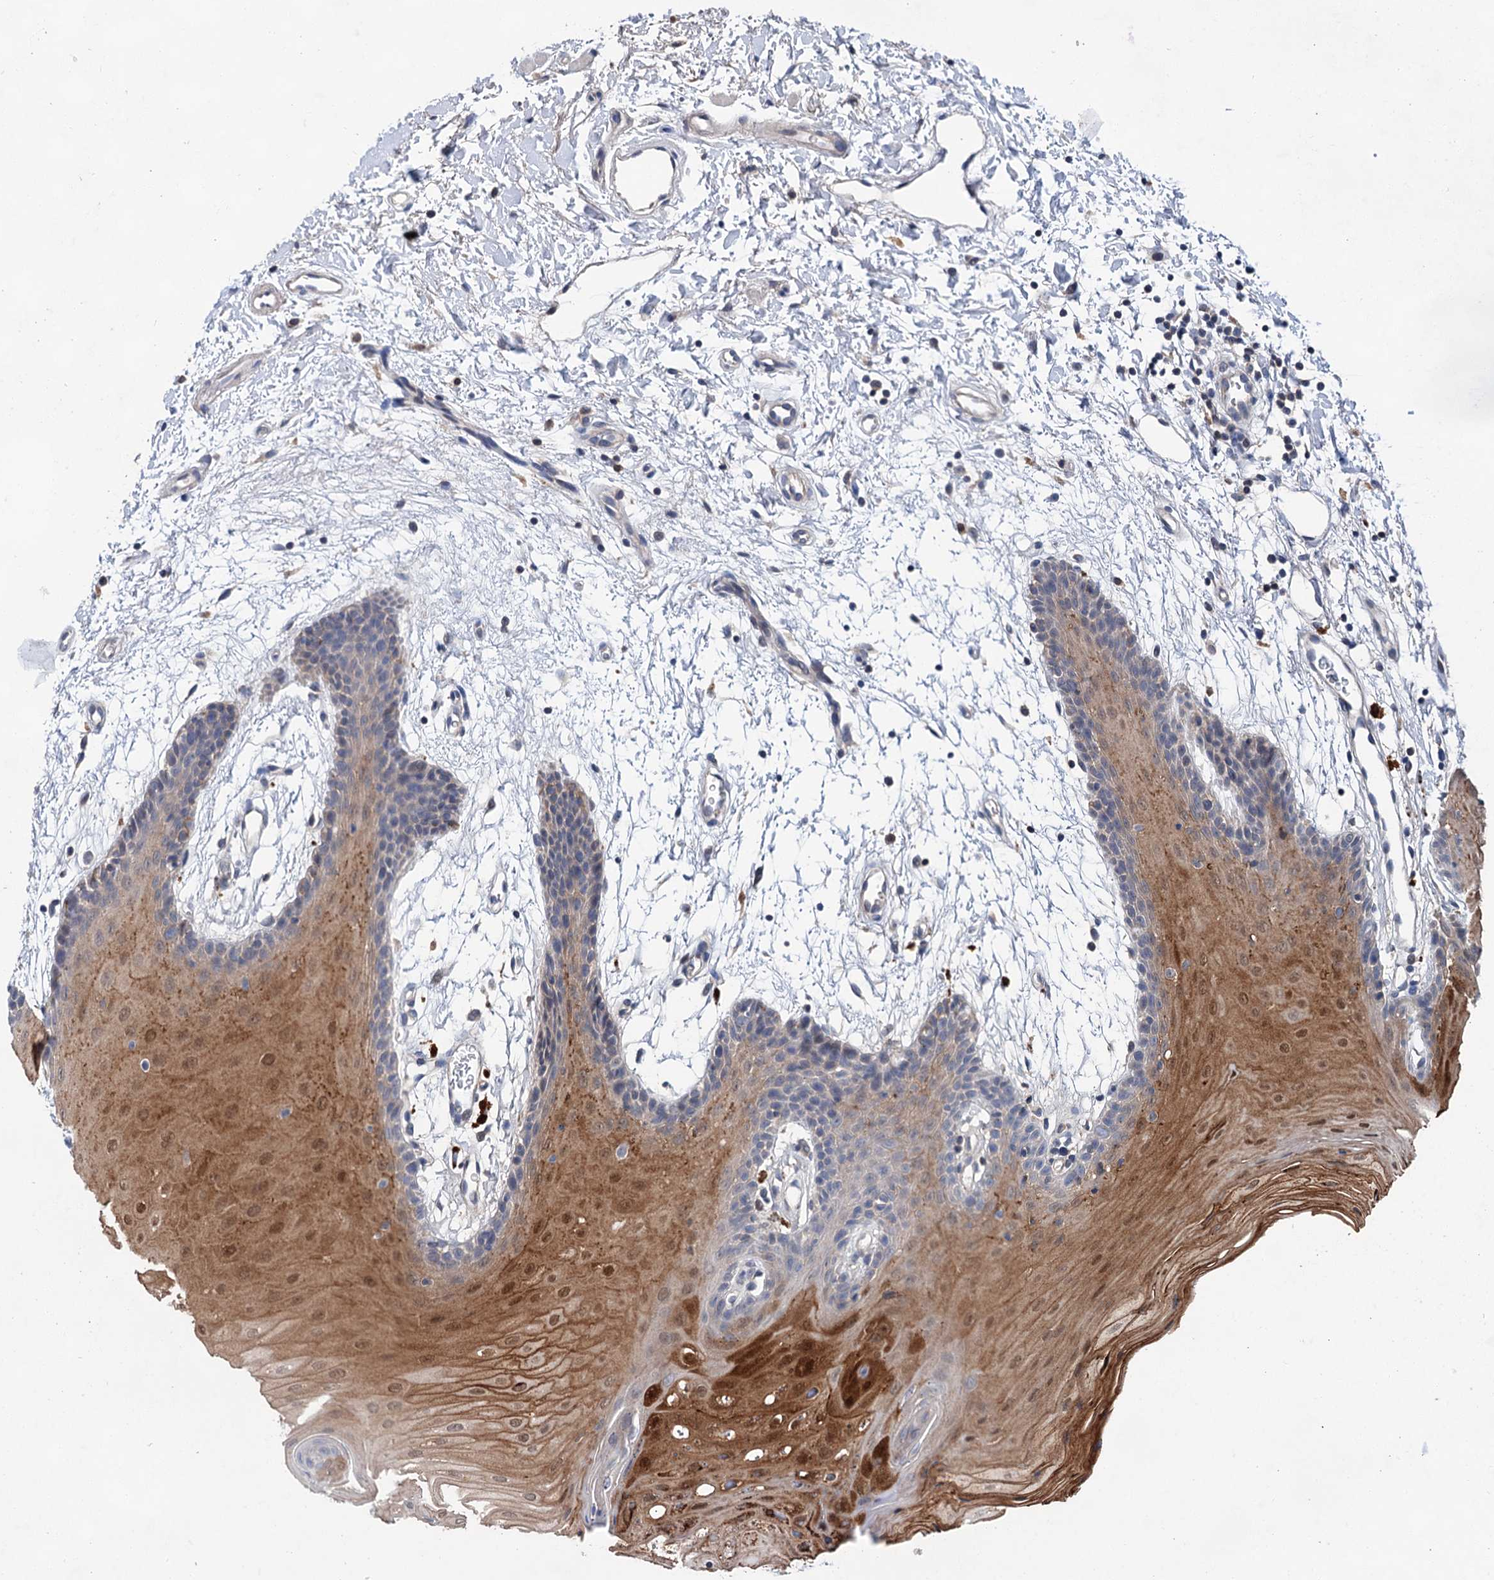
{"staining": {"intensity": "moderate", "quantity": ">75%", "location": "cytoplasmic/membranous,nuclear"}, "tissue": "oral mucosa", "cell_type": "Squamous epithelial cells", "image_type": "normal", "snomed": [{"axis": "morphology", "description": "Normal tissue, NOS"}, {"axis": "topography", "description": "Skeletal muscle"}, {"axis": "topography", "description": "Oral tissue"}, {"axis": "topography", "description": "Salivary gland"}, {"axis": "topography", "description": "Peripheral nerve tissue"}], "caption": "Human oral mucosa stained with a brown dye demonstrates moderate cytoplasmic/membranous,nuclear positive positivity in approximately >75% of squamous epithelial cells.", "gene": "MORN3", "patient": {"sex": "male", "age": 54}}